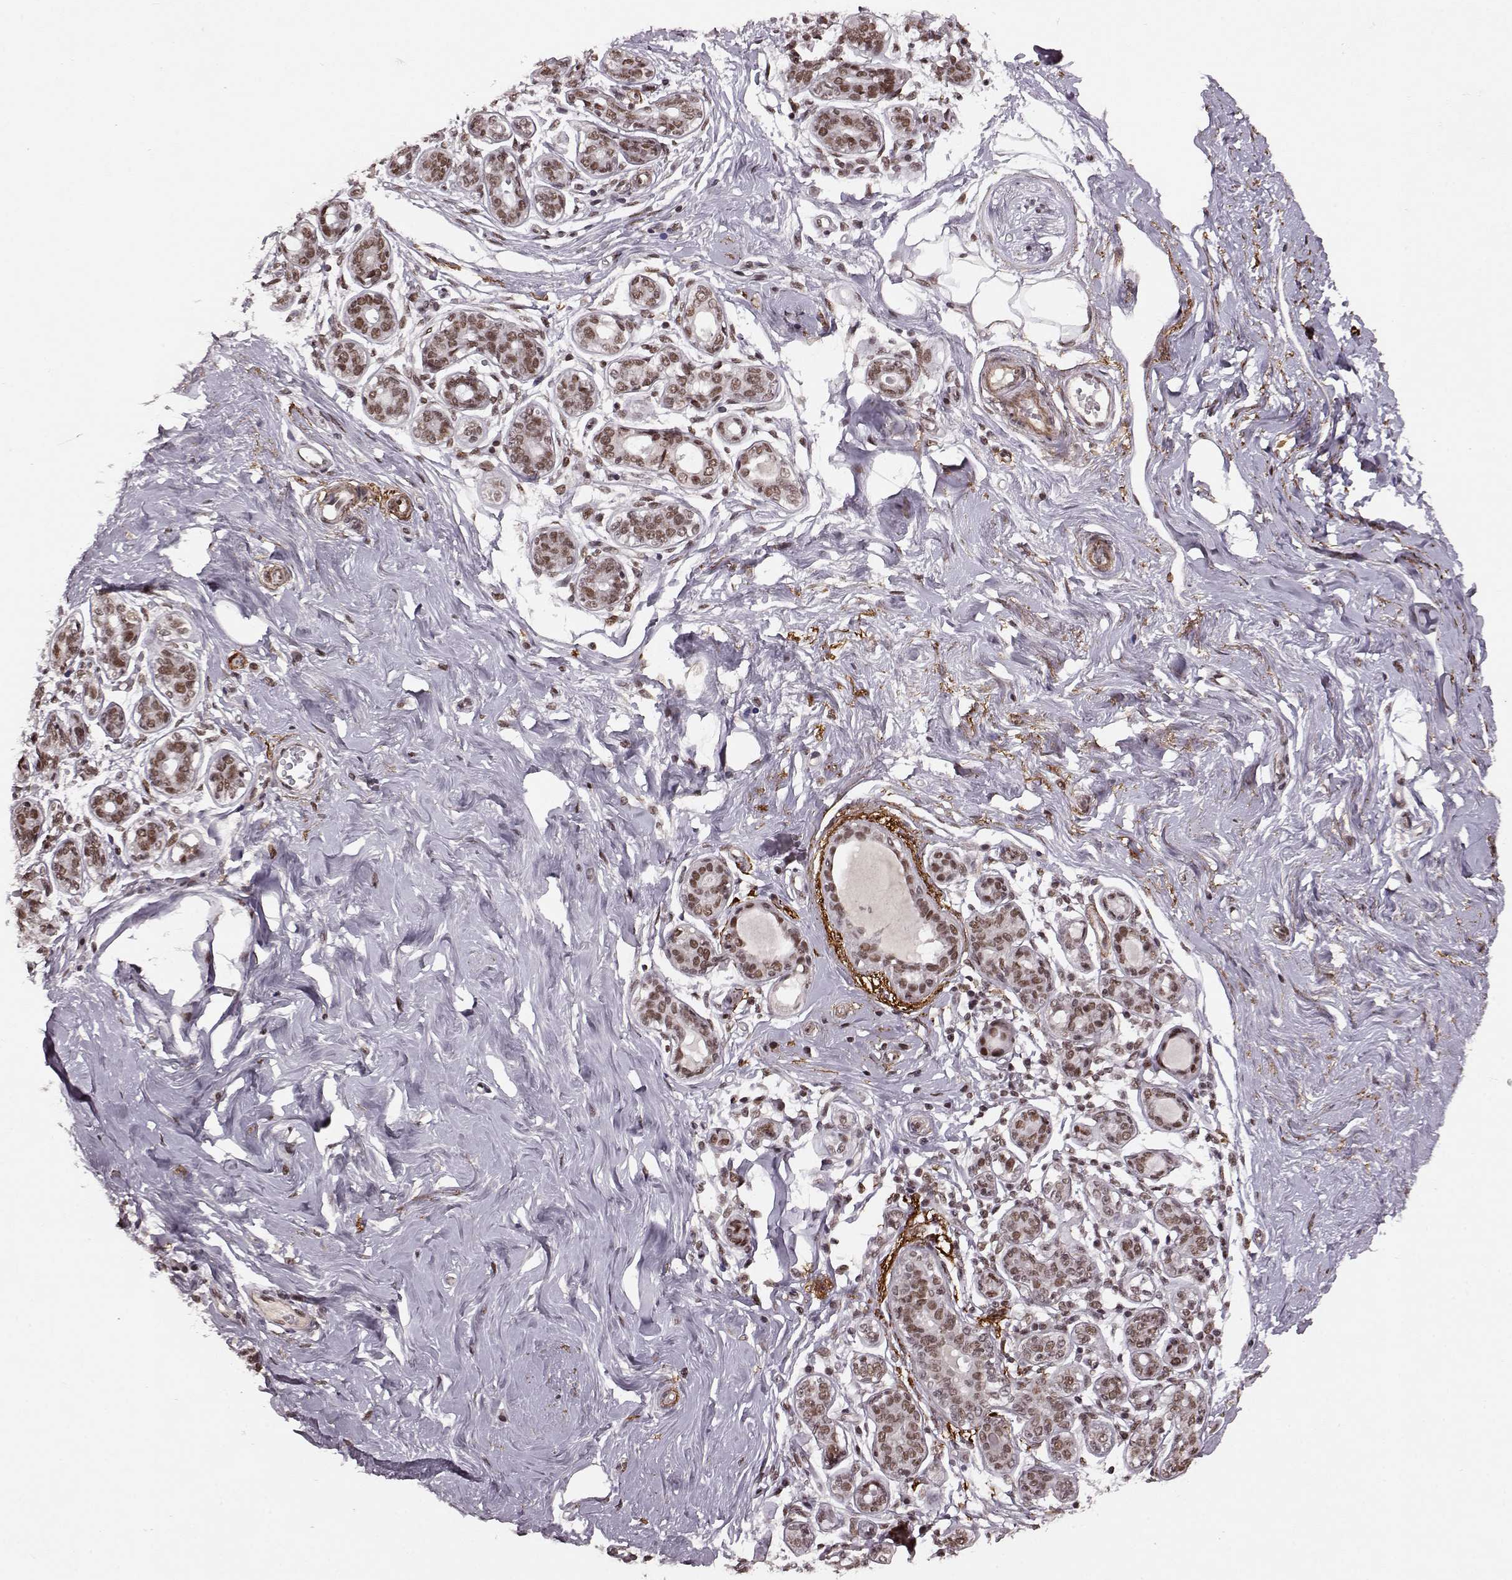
{"staining": {"intensity": "negative", "quantity": "none", "location": "none"}, "tissue": "breast", "cell_type": "Adipocytes", "image_type": "normal", "snomed": [{"axis": "morphology", "description": "Normal tissue, NOS"}, {"axis": "topography", "description": "Skin"}, {"axis": "topography", "description": "Breast"}], "caption": "The IHC photomicrograph has no significant positivity in adipocytes of breast. (Stains: DAB immunohistochemistry with hematoxylin counter stain, Microscopy: brightfield microscopy at high magnification).", "gene": "RRAGD", "patient": {"sex": "female", "age": 43}}